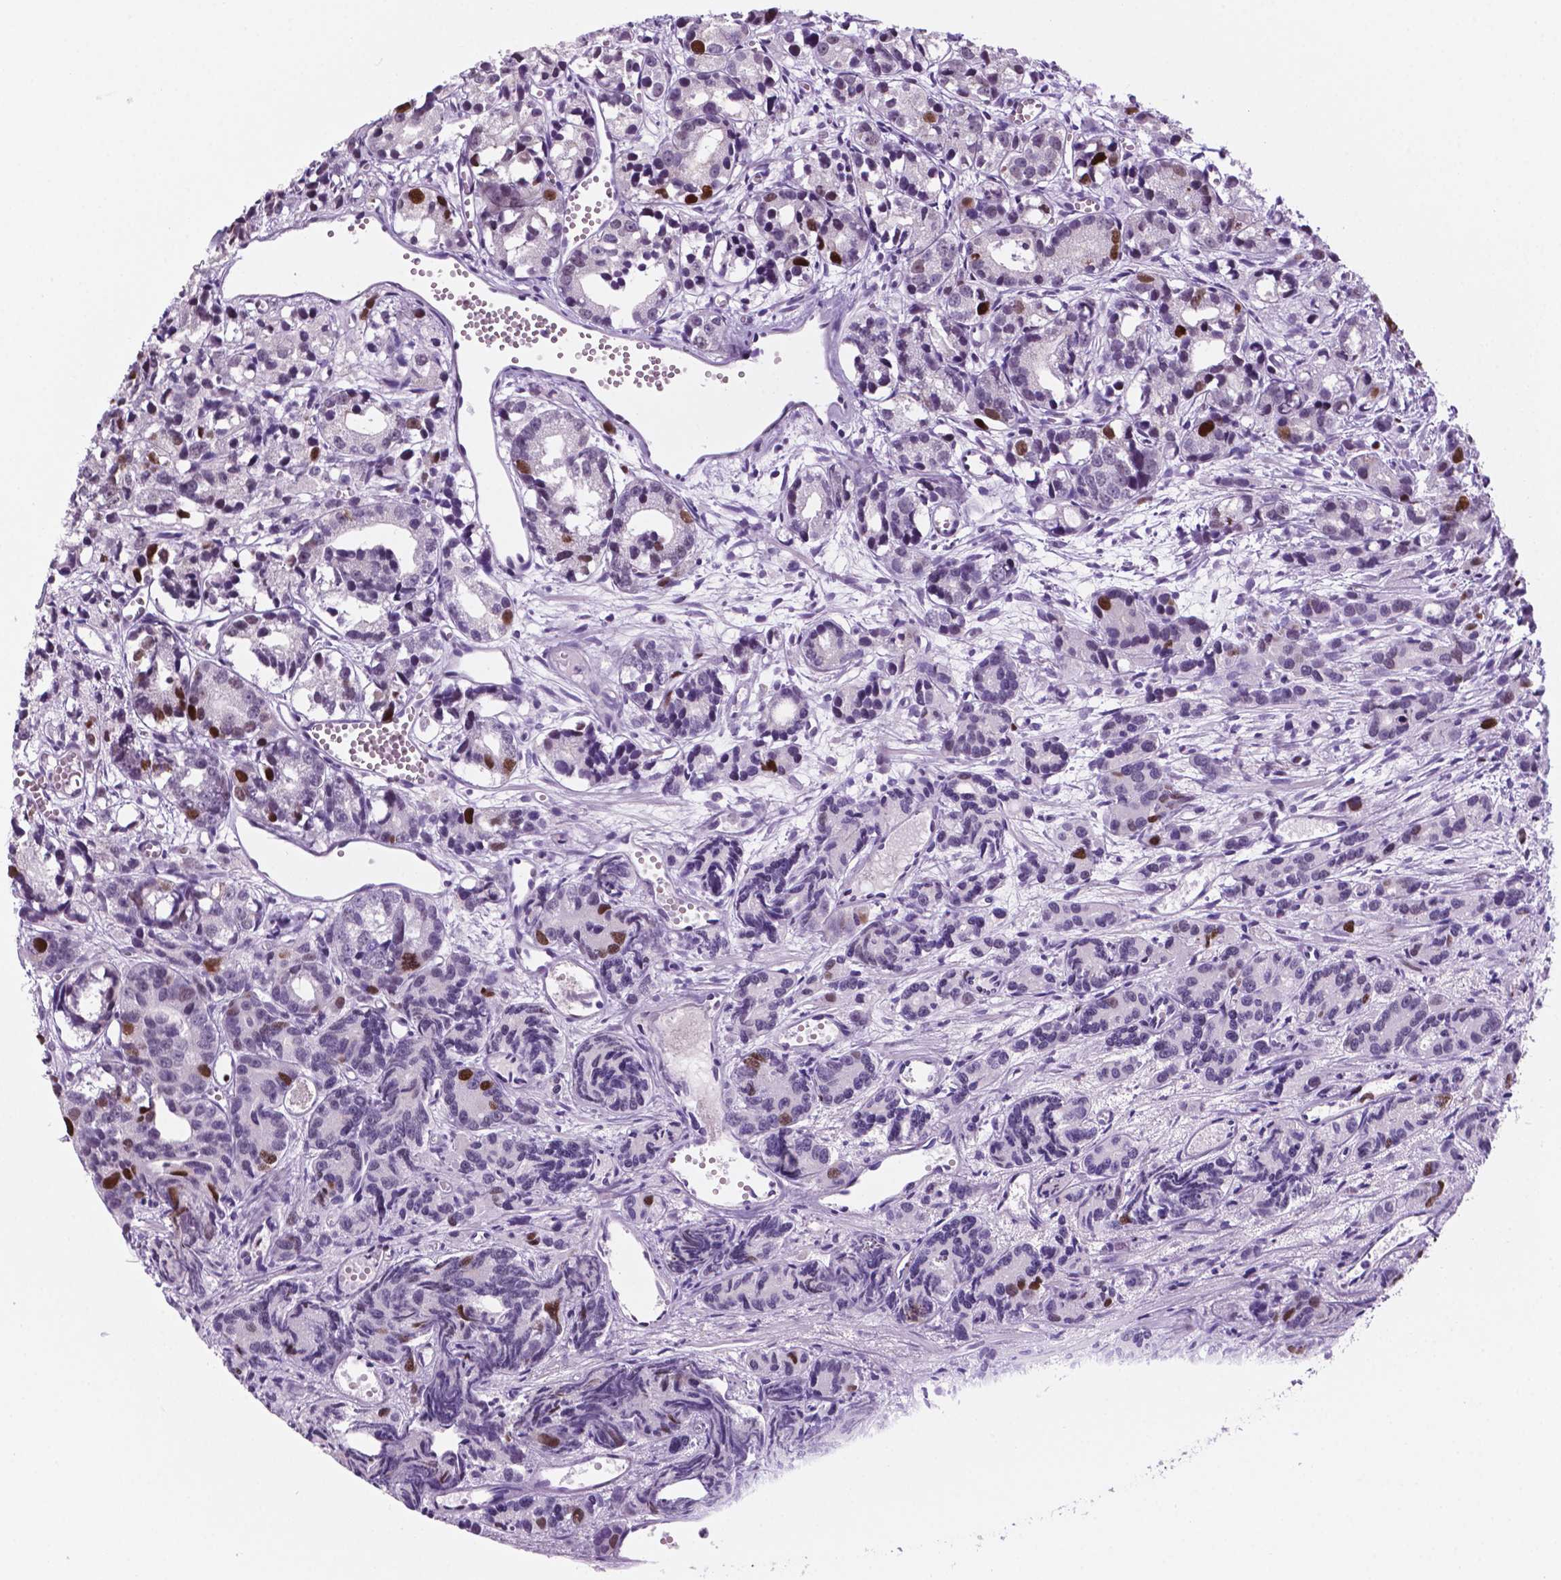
{"staining": {"intensity": "strong", "quantity": "<25%", "location": "nuclear"}, "tissue": "prostate cancer", "cell_type": "Tumor cells", "image_type": "cancer", "snomed": [{"axis": "morphology", "description": "Adenocarcinoma, High grade"}, {"axis": "topography", "description": "Prostate"}], "caption": "IHC image of human prostate high-grade adenocarcinoma stained for a protein (brown), which shows medium levels of strong nuclear staining in approximately <25% of tumor cells.", "gene": "NCAPH2", "patient": {"sex": "male", "age": 77}}